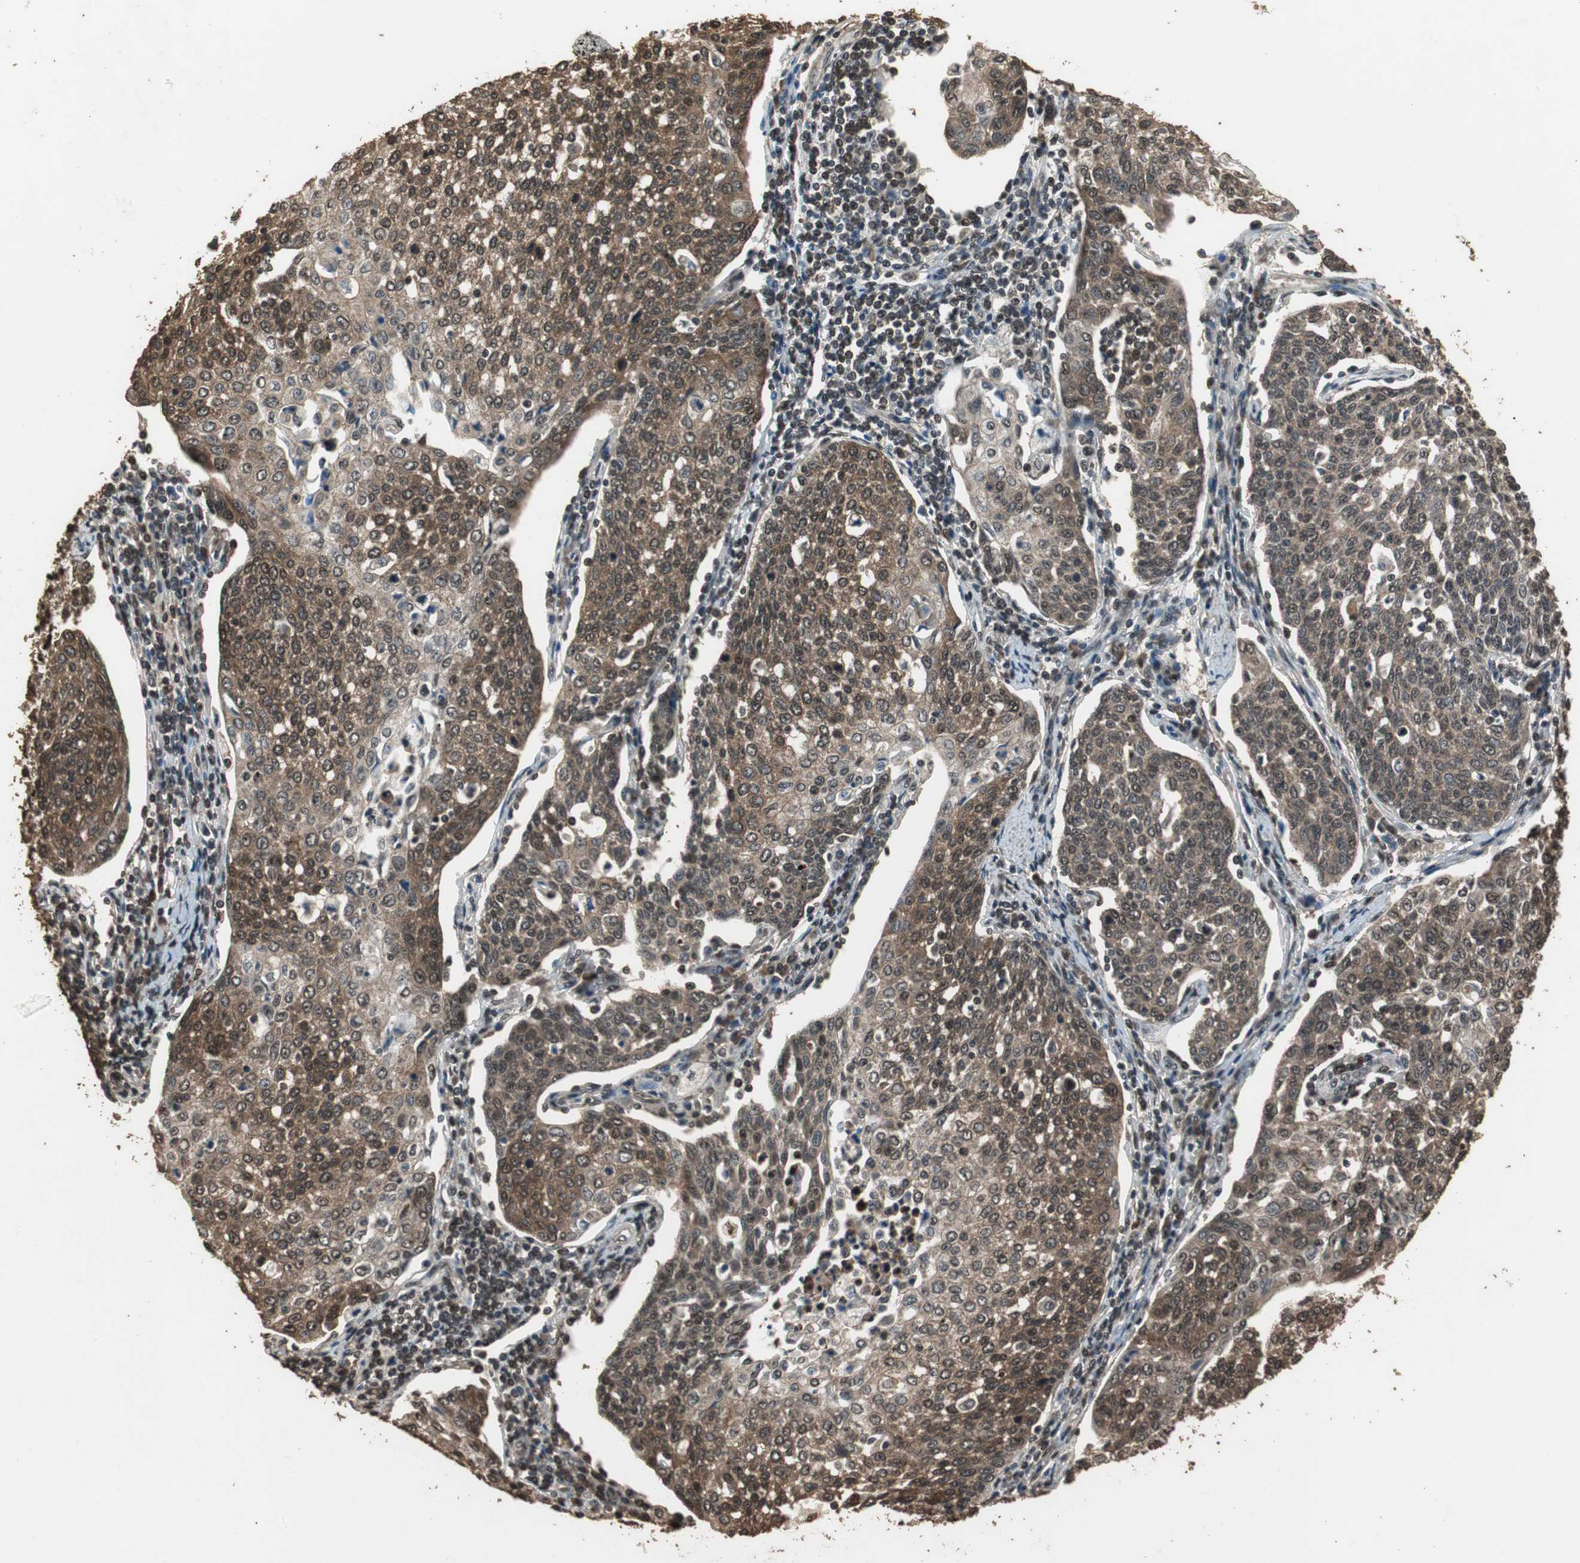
{"staining": {"intensity": "strong", "quantity": ">75%", "location": "cytoplasmic/membranous,nuclear"}, "tissue": "cervical cancer", "cell_type": "Tumor cells", "image_type": "cancer", "snomed": [{"axis": "morphology", "description": "Squamous cell carcinoma, NOS"}, {"axis": "topography", "description": "Cervix"}], "caption": "Brown immunohistochemical staining in squamous cell carcinoma (cervical) reveals strong cytoplasmic/membranous and nuclear positivity in about >75% of tumor cells. (DAB (3,3'-diaminobenzidine) IHC, brown staining for protein, blue staining for nuclei).", "gene": "ZNF18", "patient": {"sex": "female", "age": 34}}